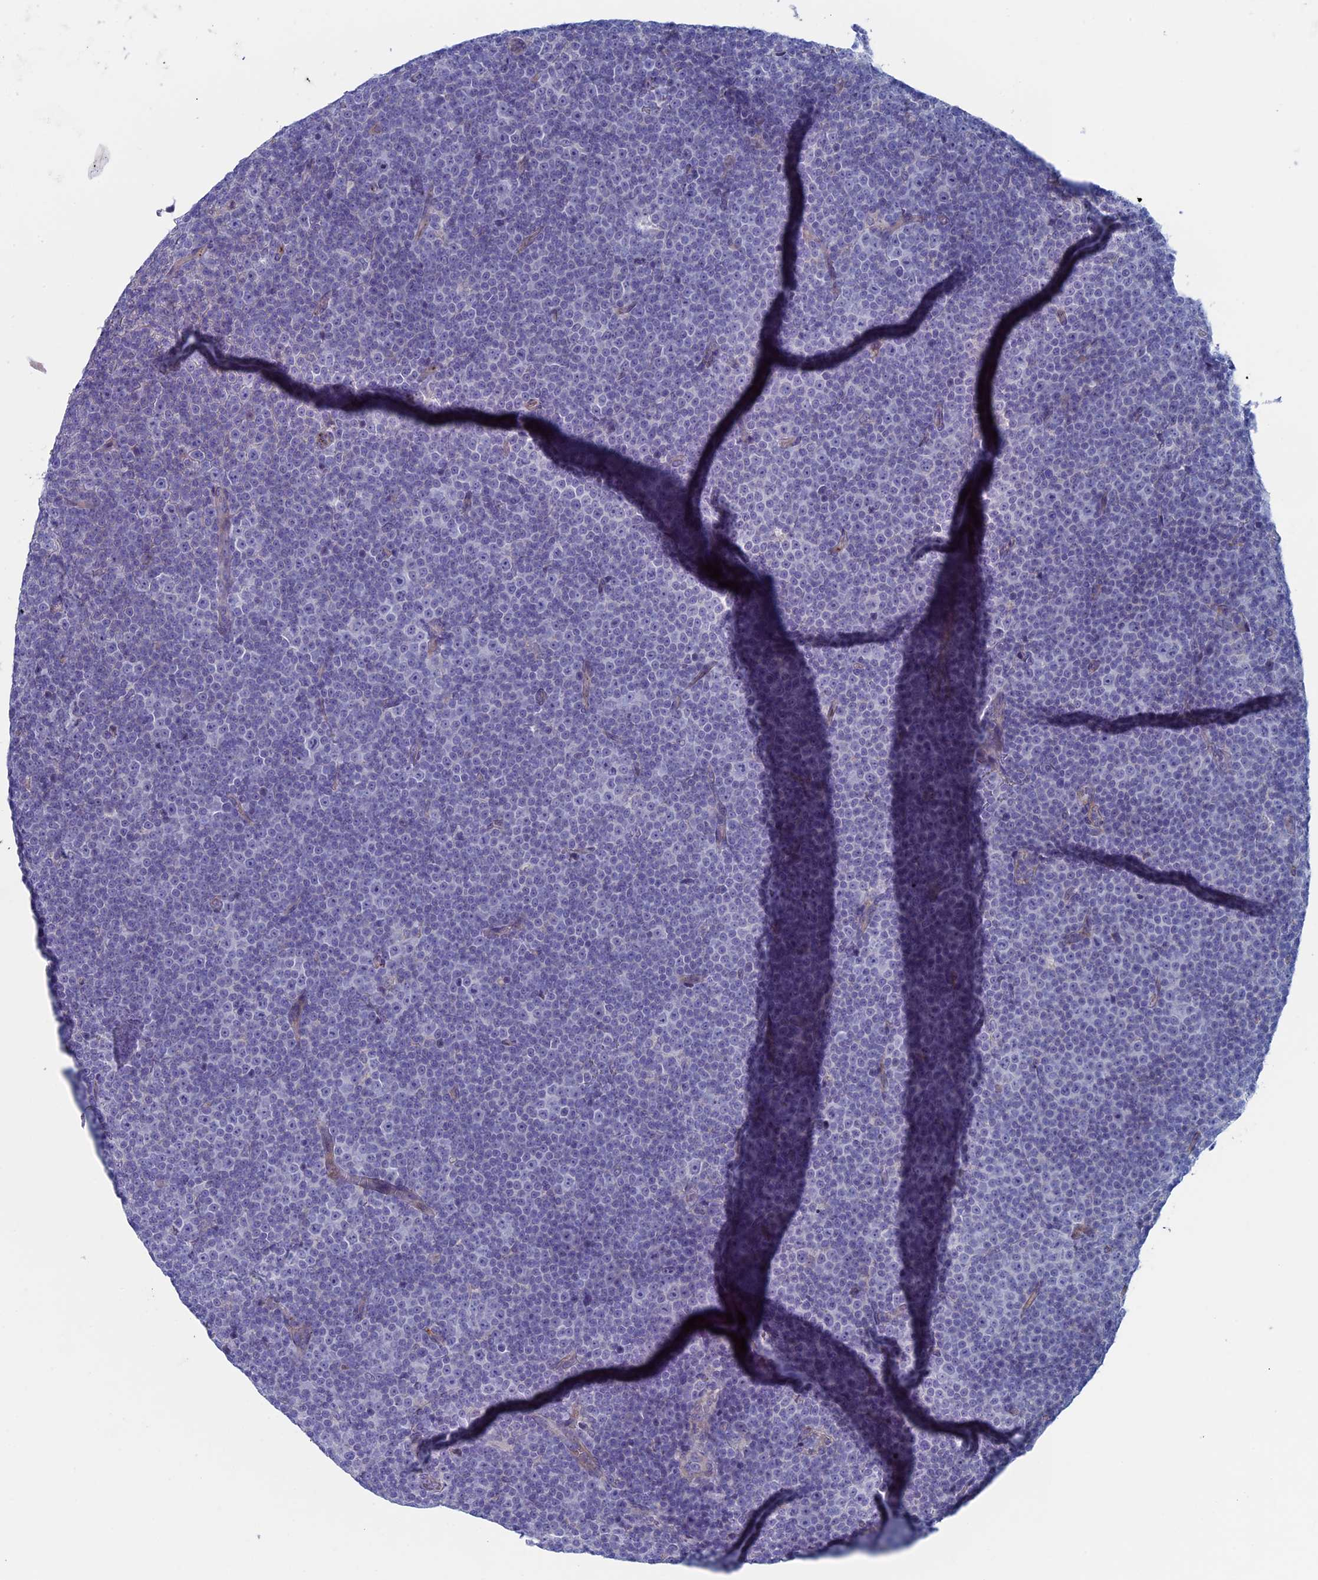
{"staining": {"intensity": "negative", "quantity": "none", "location": "none"}, "tissue": "lymphoma", "cell_type": "Tumor cells", "image_type": "cancer", "snomed": [{"axis": "morphology", "description": "Malignant lymphoma, non-Hodgkin's type, Low grade"}, {"axis": "topography", "description": "Lymph node"}], "caption": "A high-resolution photomicrograph shows immunohistochemistry (IHC) staining of lymphoma, which displays no significant expression in tumor cells.", "gene": "MAGEB6", "patient": {"sex": "female", "age": 67}}